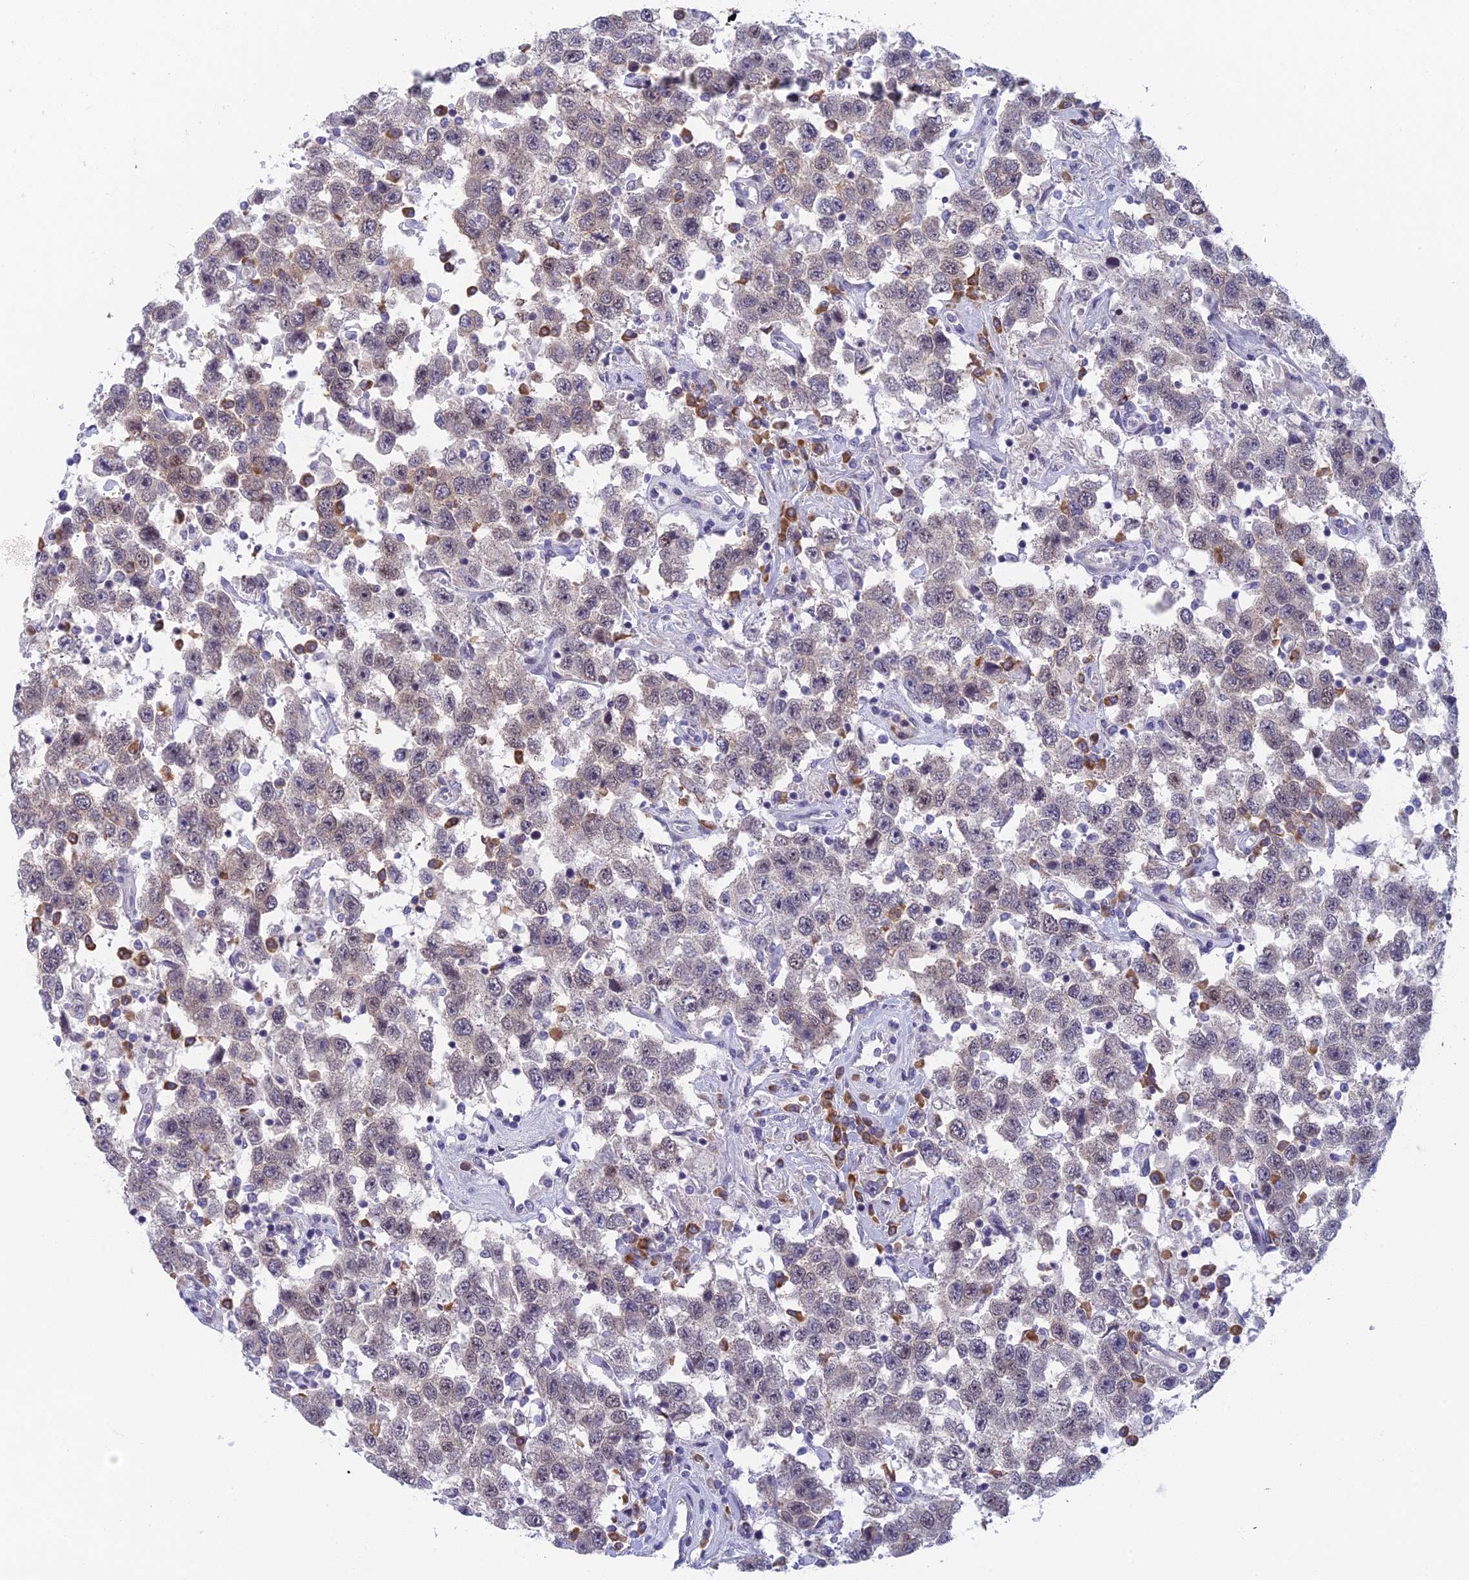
{"staining": {"intensity": "weak", "quantity": "25%-75%", "location": "cytoplasmic/membranous"}, "tissue": "testis cancer", "cell_type": "Tumor cells", "image_type": "cancer", "snomed": [{"axis": "morphology", "description": "Seminoma, NOS"}, {"axis": "topography", "description": "Testis"}], "caption": "Immunohistochemical staining of human testis cancer (seminoma) demonstrates weak cytoplasmic/membranous protein staining in approximately 25%-75% of tumor cells. Ihc stains the protein of interest in brown and the nuclei are stained blue.", "gene": "PPP1R26", "patient": {"sex": "male", "age": 41}}